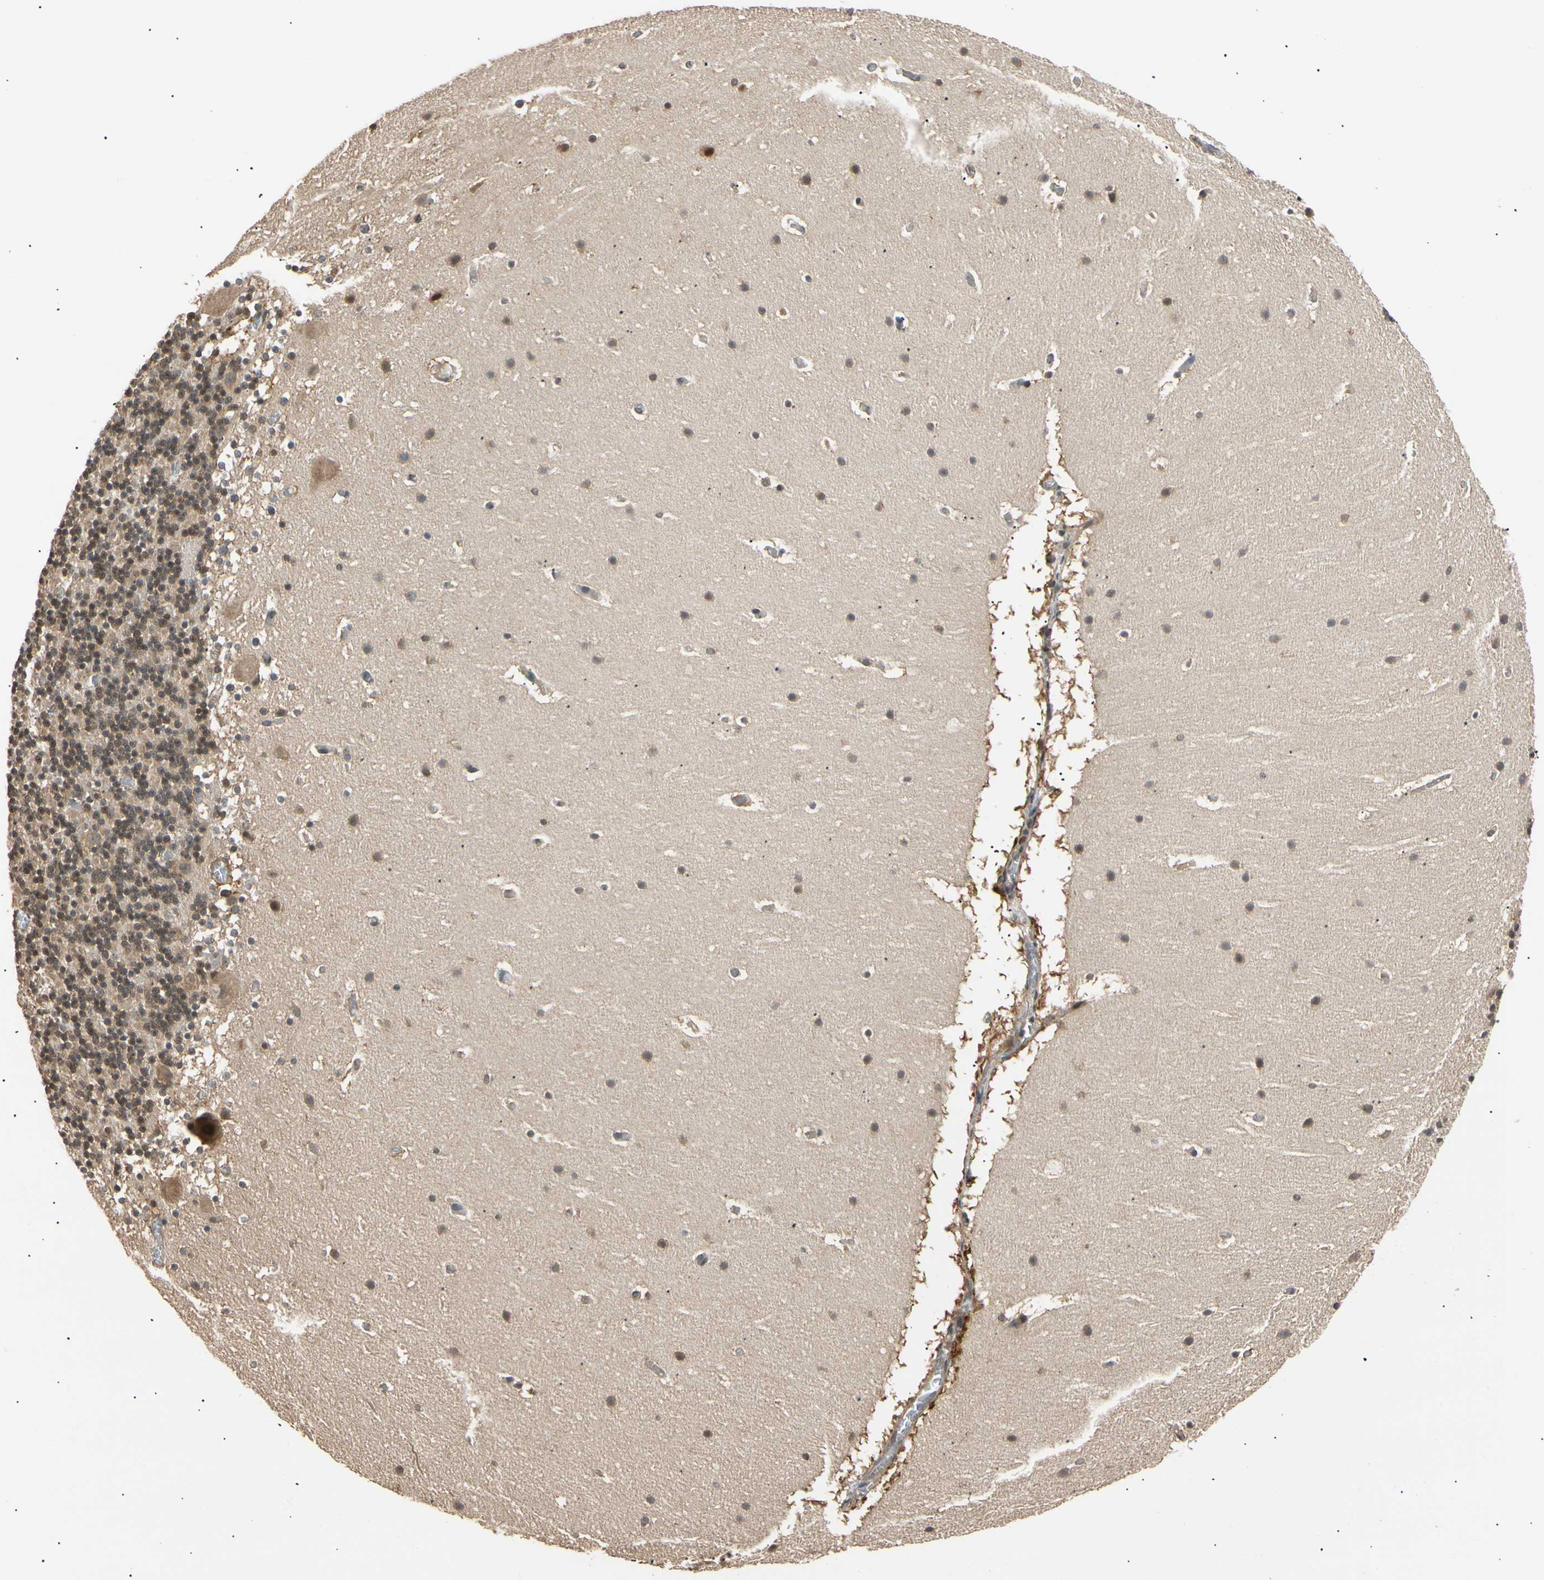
{"staining": {"intensity": "moderate", "quantity": ">75%", "location": "nuclear"}, "tissue": "cerebellum", "cell_type": "Cells in granular layer", "image_type": "normal", "snomed": [{"axis": "morphology", "description": "Normal tissue, NOS"}, {"axis": "topography", "description": "Cerebellum"}], "caption": "A high-resolution photomicrograph shows IHC staining of benign cerebellum, which reveals moderate nuclear staining in about >75% of cells in granular layer.", "gene": "EIF1AX", "patient": {"sex": "male", "age": 45}}